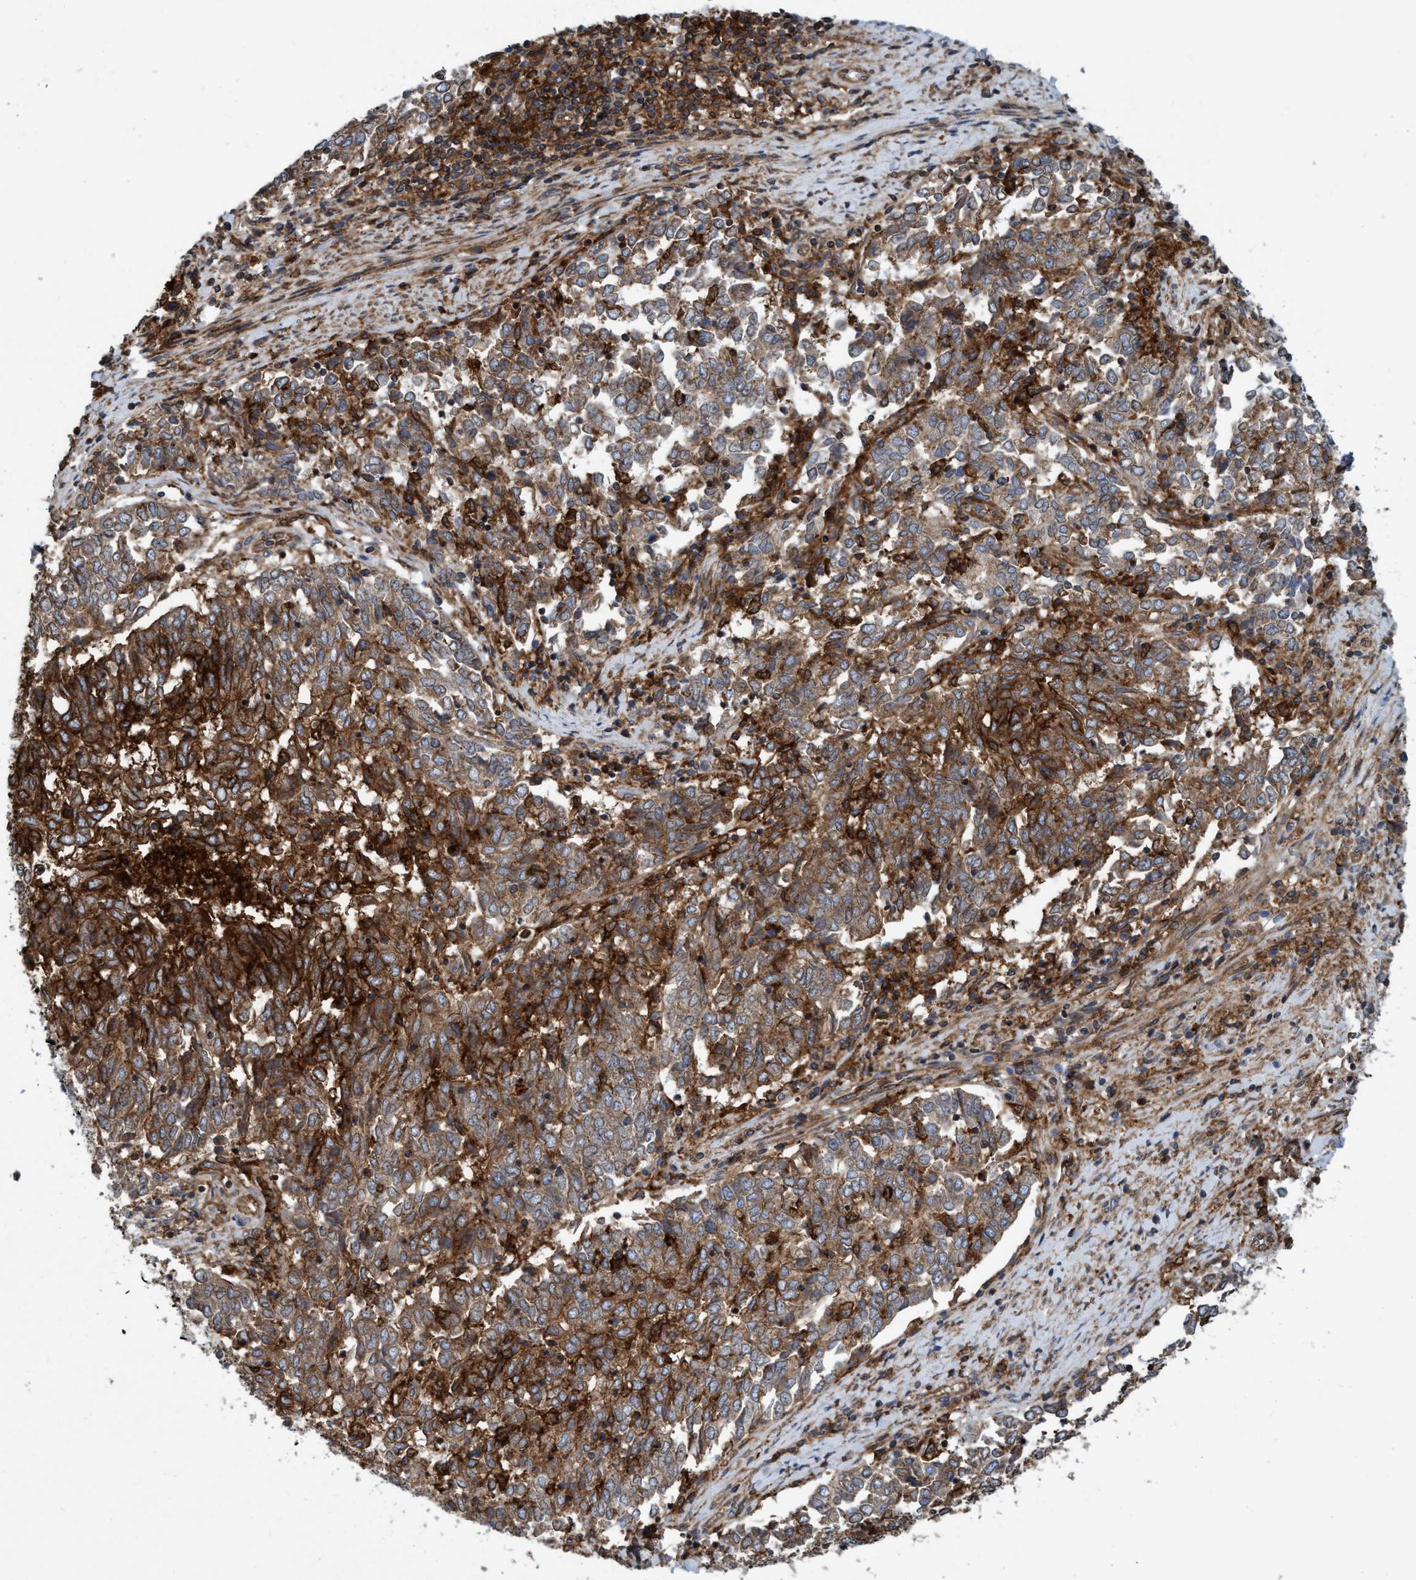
{"staining": {"intensity": "moderate", "quantity": "25%-75%", "location": "cytoplasmic/membranous"}, "tissue": "endometrial cancer", "cell_type": "Tumor cells", "image_type": "cancer", "snomed": [{"axis": "morphology", "description": "Adenocarcinoma, NOS"}, {"axis": "topography", "description": "Endometrium"}], "caption": "Immunohistochemical staining of adenocarcinoma (endometrial) reveals moderate cytoplasmic/membranous protein positivity in approximately 25%-75% of tumor cells. (DAB (3,3'-diaminobenzidine) = brown stain, brightfield microscopy at high magnification).", "gene": "SLC16A3", "patient": {"sex": "female", "age": 80}}